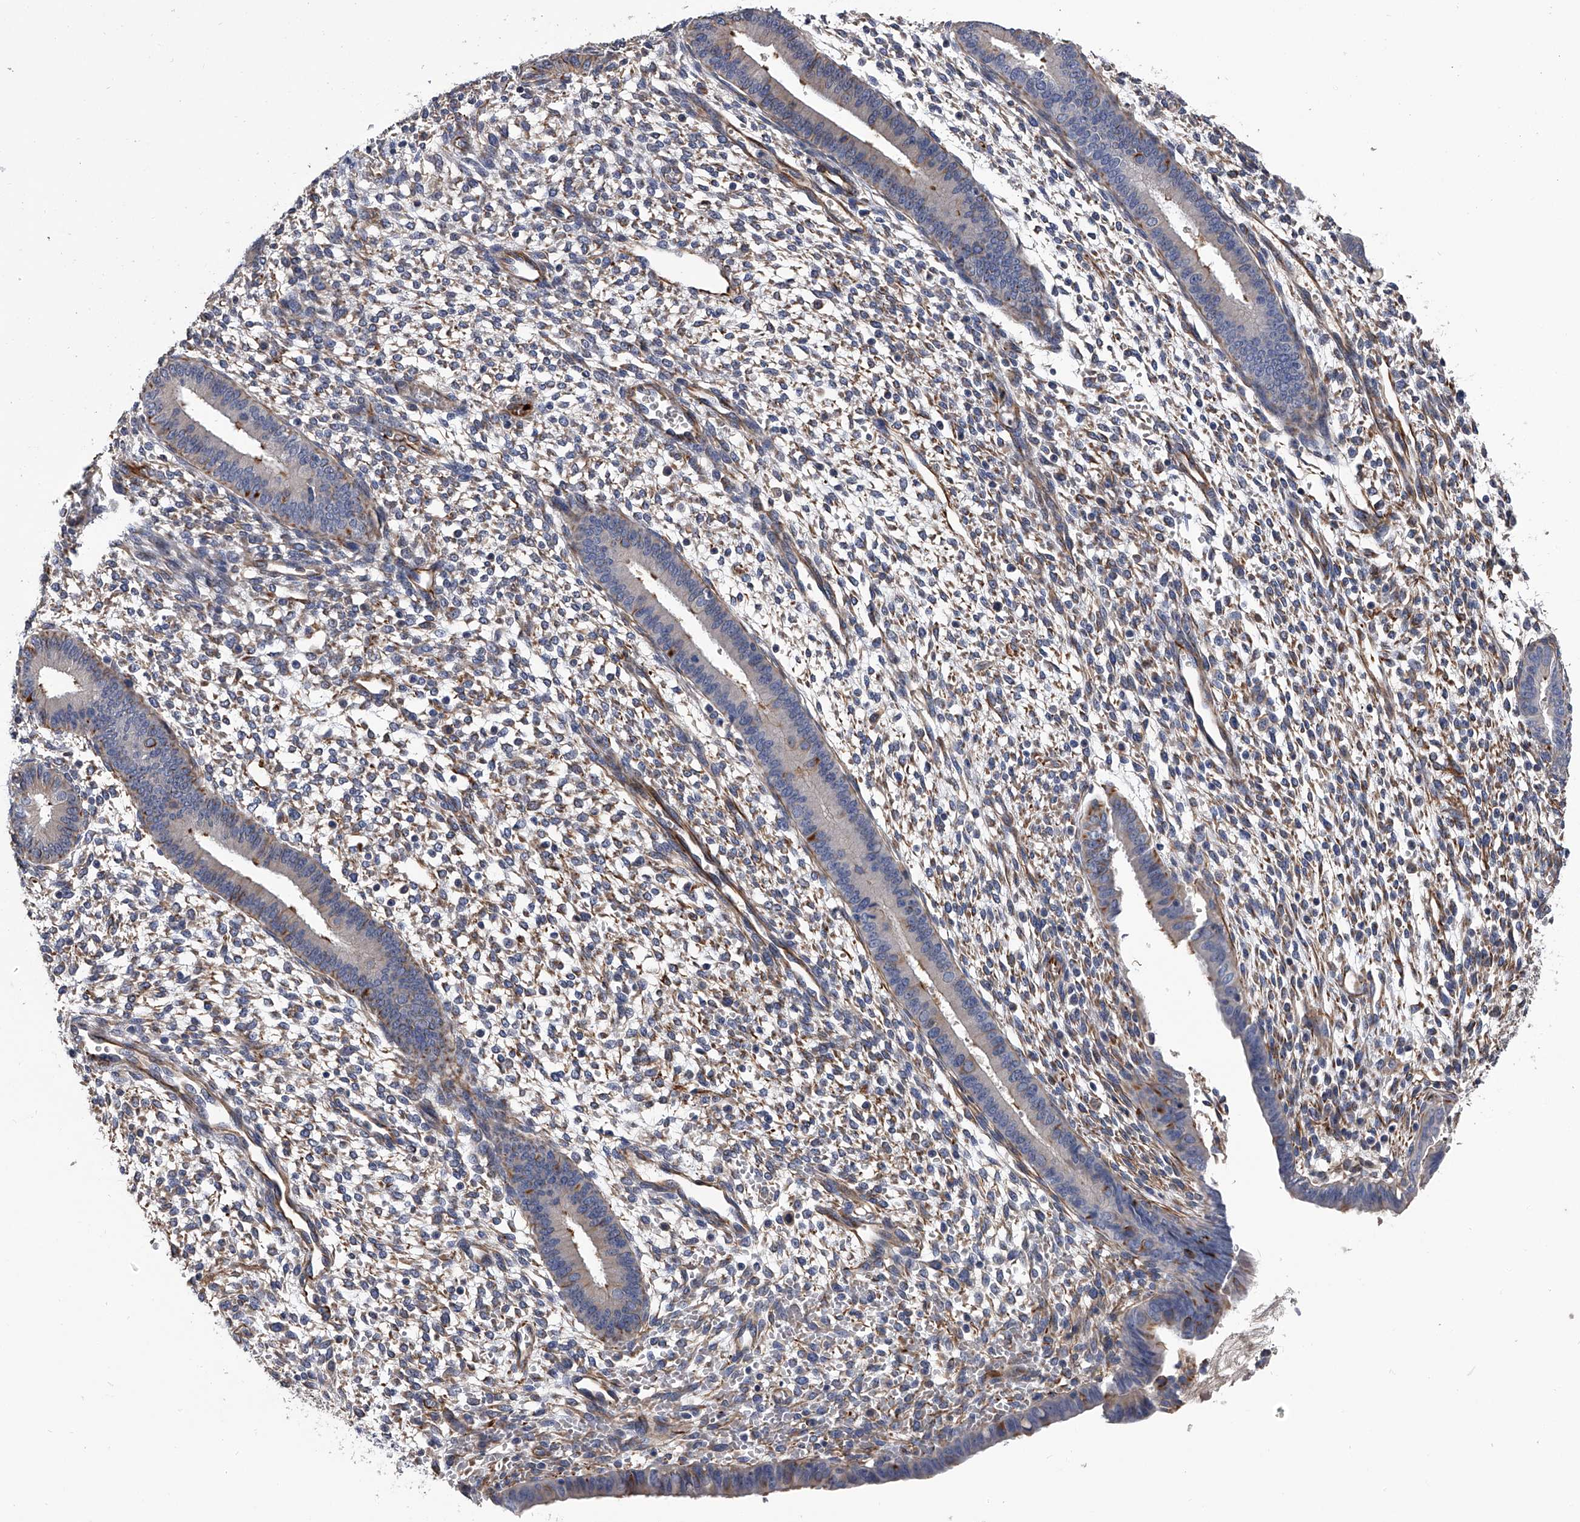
{"staining": {"intensity": "moderate", "quantity": "25%-75%", "location": "cytoplasmic/membranous"}, "tissue": "endometrium", "cell_type": "Cells in endometrial stroma", "image_type": "normal", "snomed": [{"axis": "morphology", "description": "Normal tissue, NOS"}, {"axis": "topography", "description": "Endometrium"}], "caption": "Immunohistochemistry of unremarkable endometrium demonstrates medium levels of moderate cytoplasmic/membranous staining in approximately 25%-75% of cells in endometrial stroma.", "gene": "EFCAB7", "patient": {"sex": "female", "age": 46}}